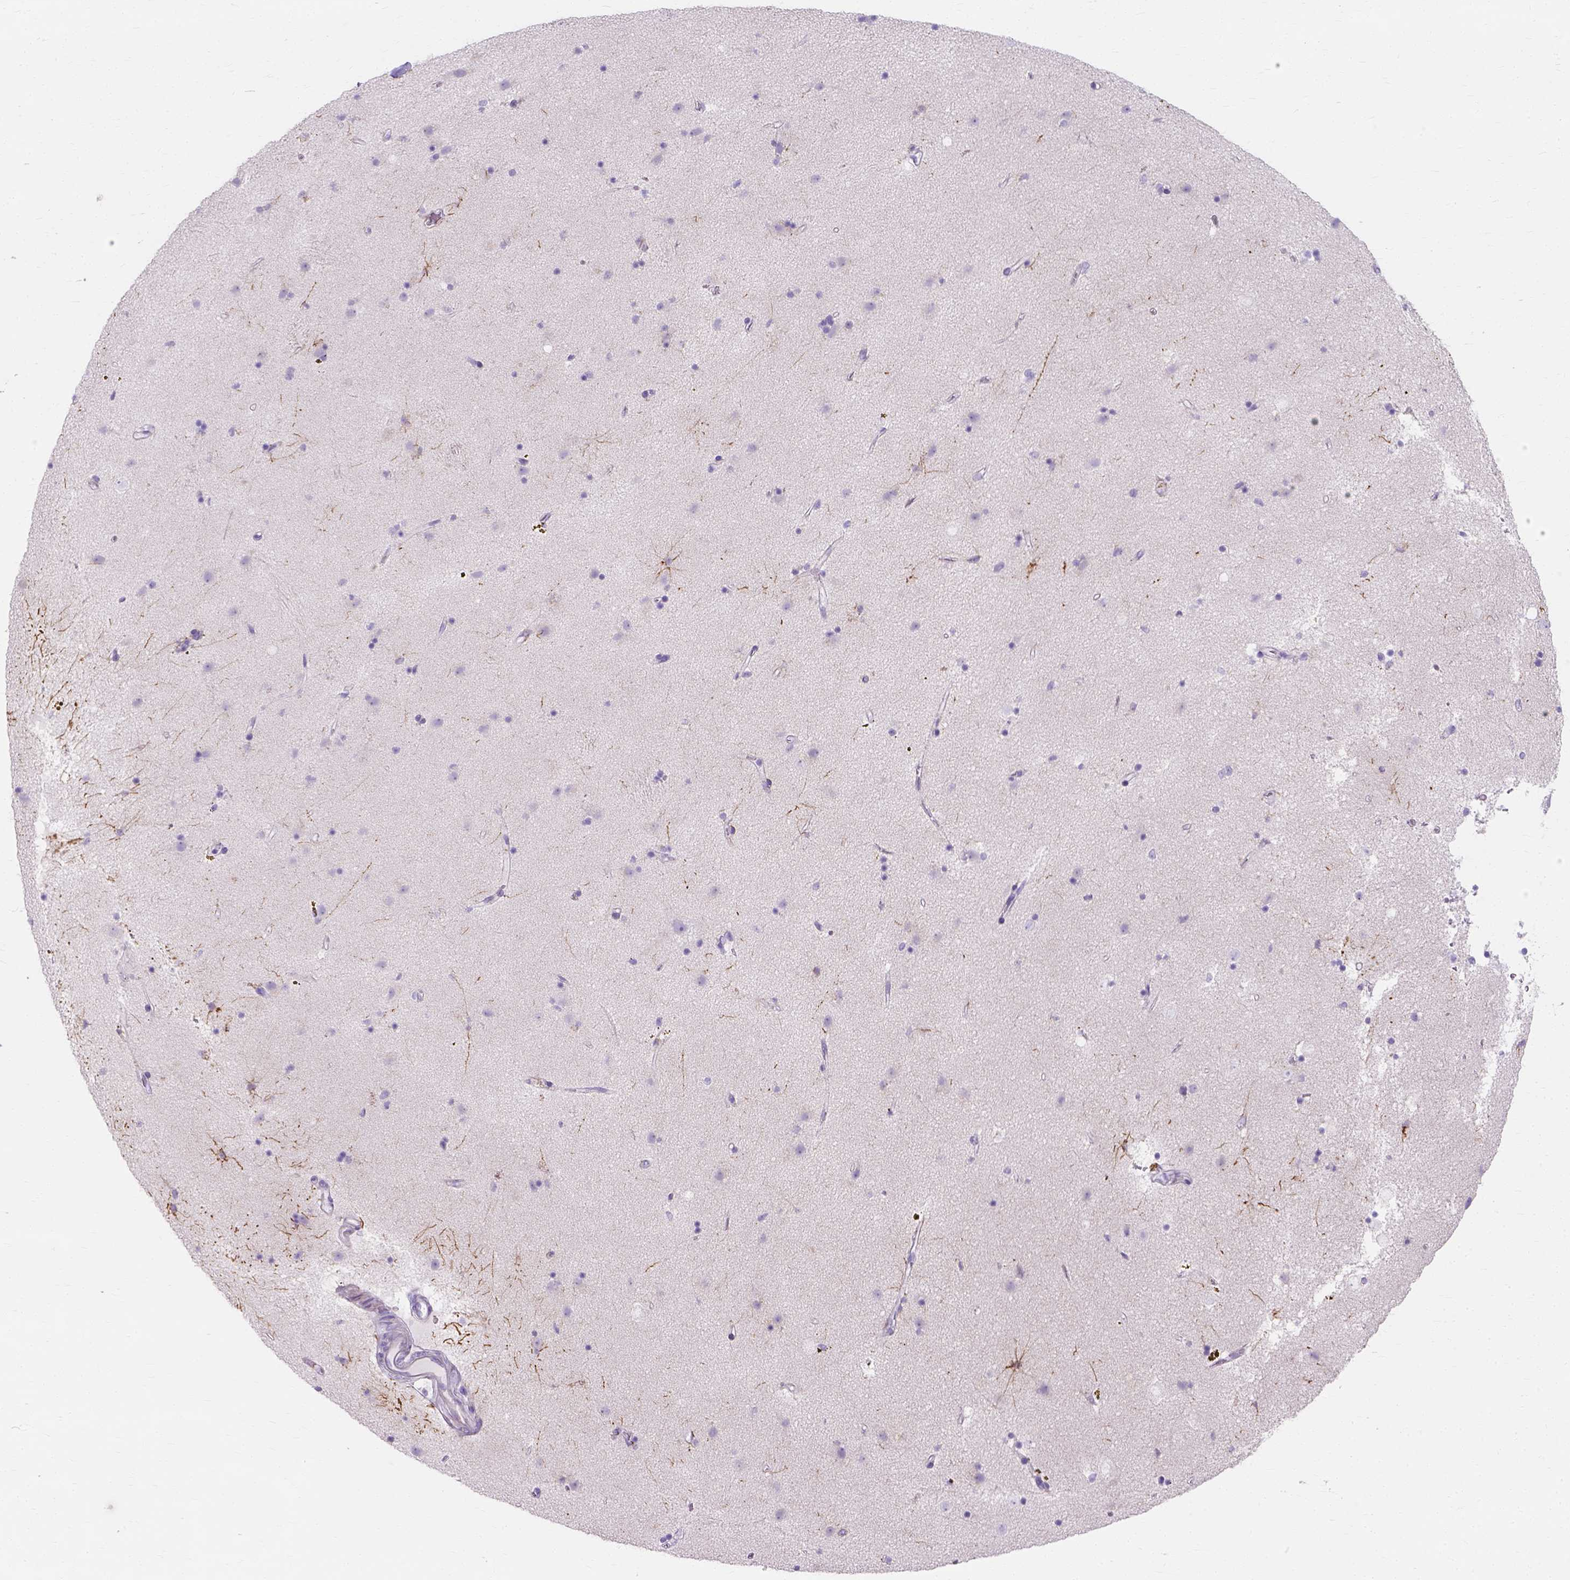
{"staining": {"intensity": "moderate", "quantity": "<25%", "location": "cytoplasmic/membranous"}, "tissue": "caudate", "cell_type": "Glial cells", "image_type": "normal", "snomed": [{"axis": "morphology", "description": "Normal tissue, NOS"}, {"axis": "topography", "description": "Lateral ventricle wall"}], "caption": "Immunohistochemical staining of normal caudate shows low levels of moderate cytoplasmic/membranous staining in about <25% of glial cells.", "gene": "MYH15", "patient": {"sex": "female", "age": 71}}